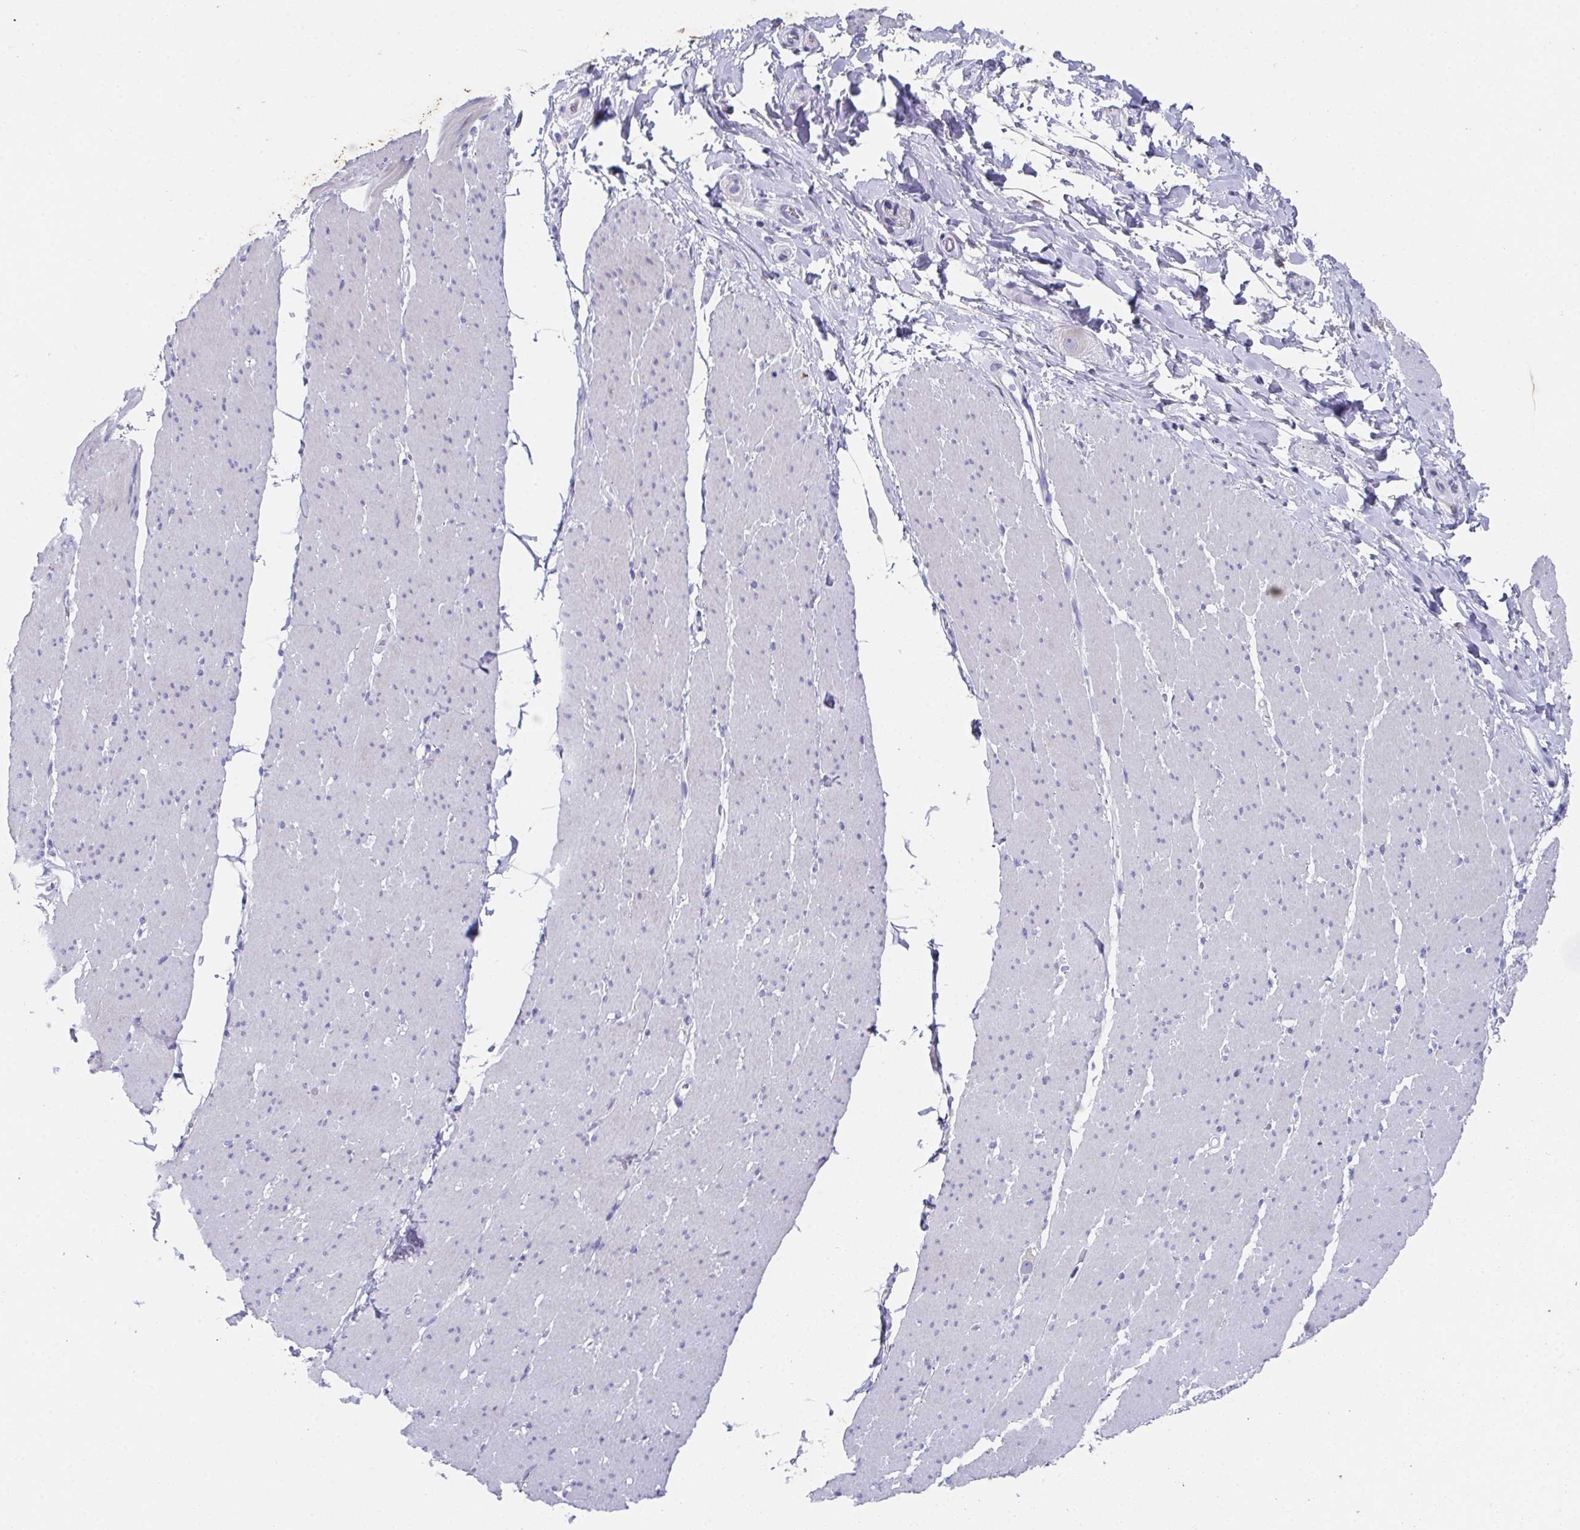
{"staining": {"intensity": "negative", "quantity": "none", "location": "none"}, "tissue": "smooth muscle", "cell_type": "Smooth muscle cells", "image_type": "normal", "snomed": [{"axis": "morphology", "description": "Normal tissue, NOS"}, {"axis": "topography", "description": "Smooth muscle"}, {"axis": "topography", "description": "Rectum"}], "caption": "The micrograph exhibits no significant staining in smooth muscle cells of smooth muscle.", "gene": "SSC4D", "patient": {"sex": "male", "age": 53}}